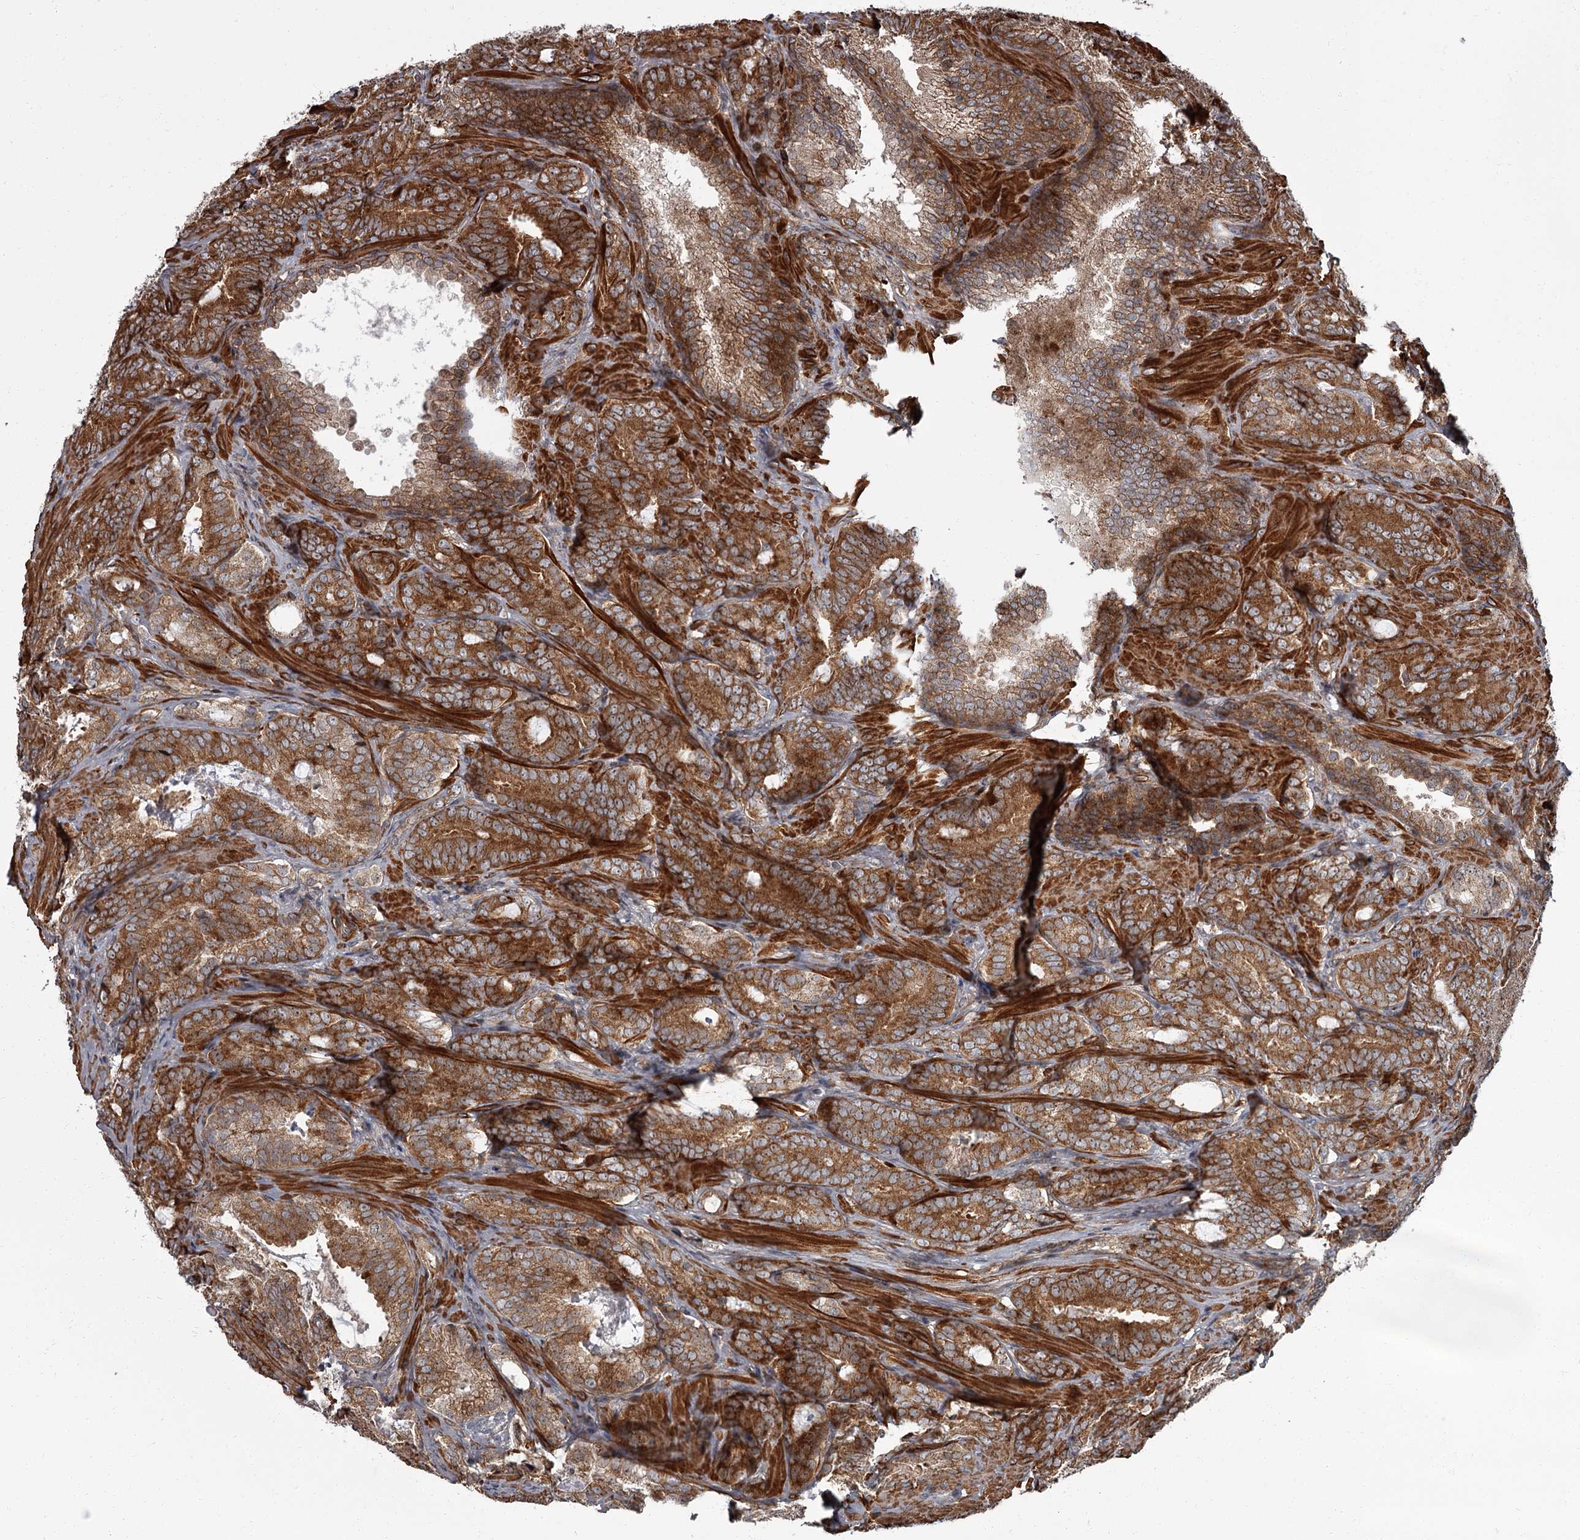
{"staining": {"intensity": "strong", "quantity": ">75%", "location": "cytoplasmic/membranous,nuclear"}, "tissue": "prostate cancer", "cell_type": "Tumor cells", "image_type": "cancer", "snomed": [{"axis": "morphology", "description": "Adenocarcinoma, Low grade"}, {"axis": "topography", "description": "Prostate"}], "caption": "IHC of prostate adenocarcinoma (low-grade) demonstrates high levels of strong cytoplasmic/membranous and nuclear expression in about >75% of tumor cells. (DAB (3,3'-diaminobenzidine) = brown stain, brightfield microscopy at high magnification).", "gene": "THAP9", "patient": {"sex": "male", "age": 60}}